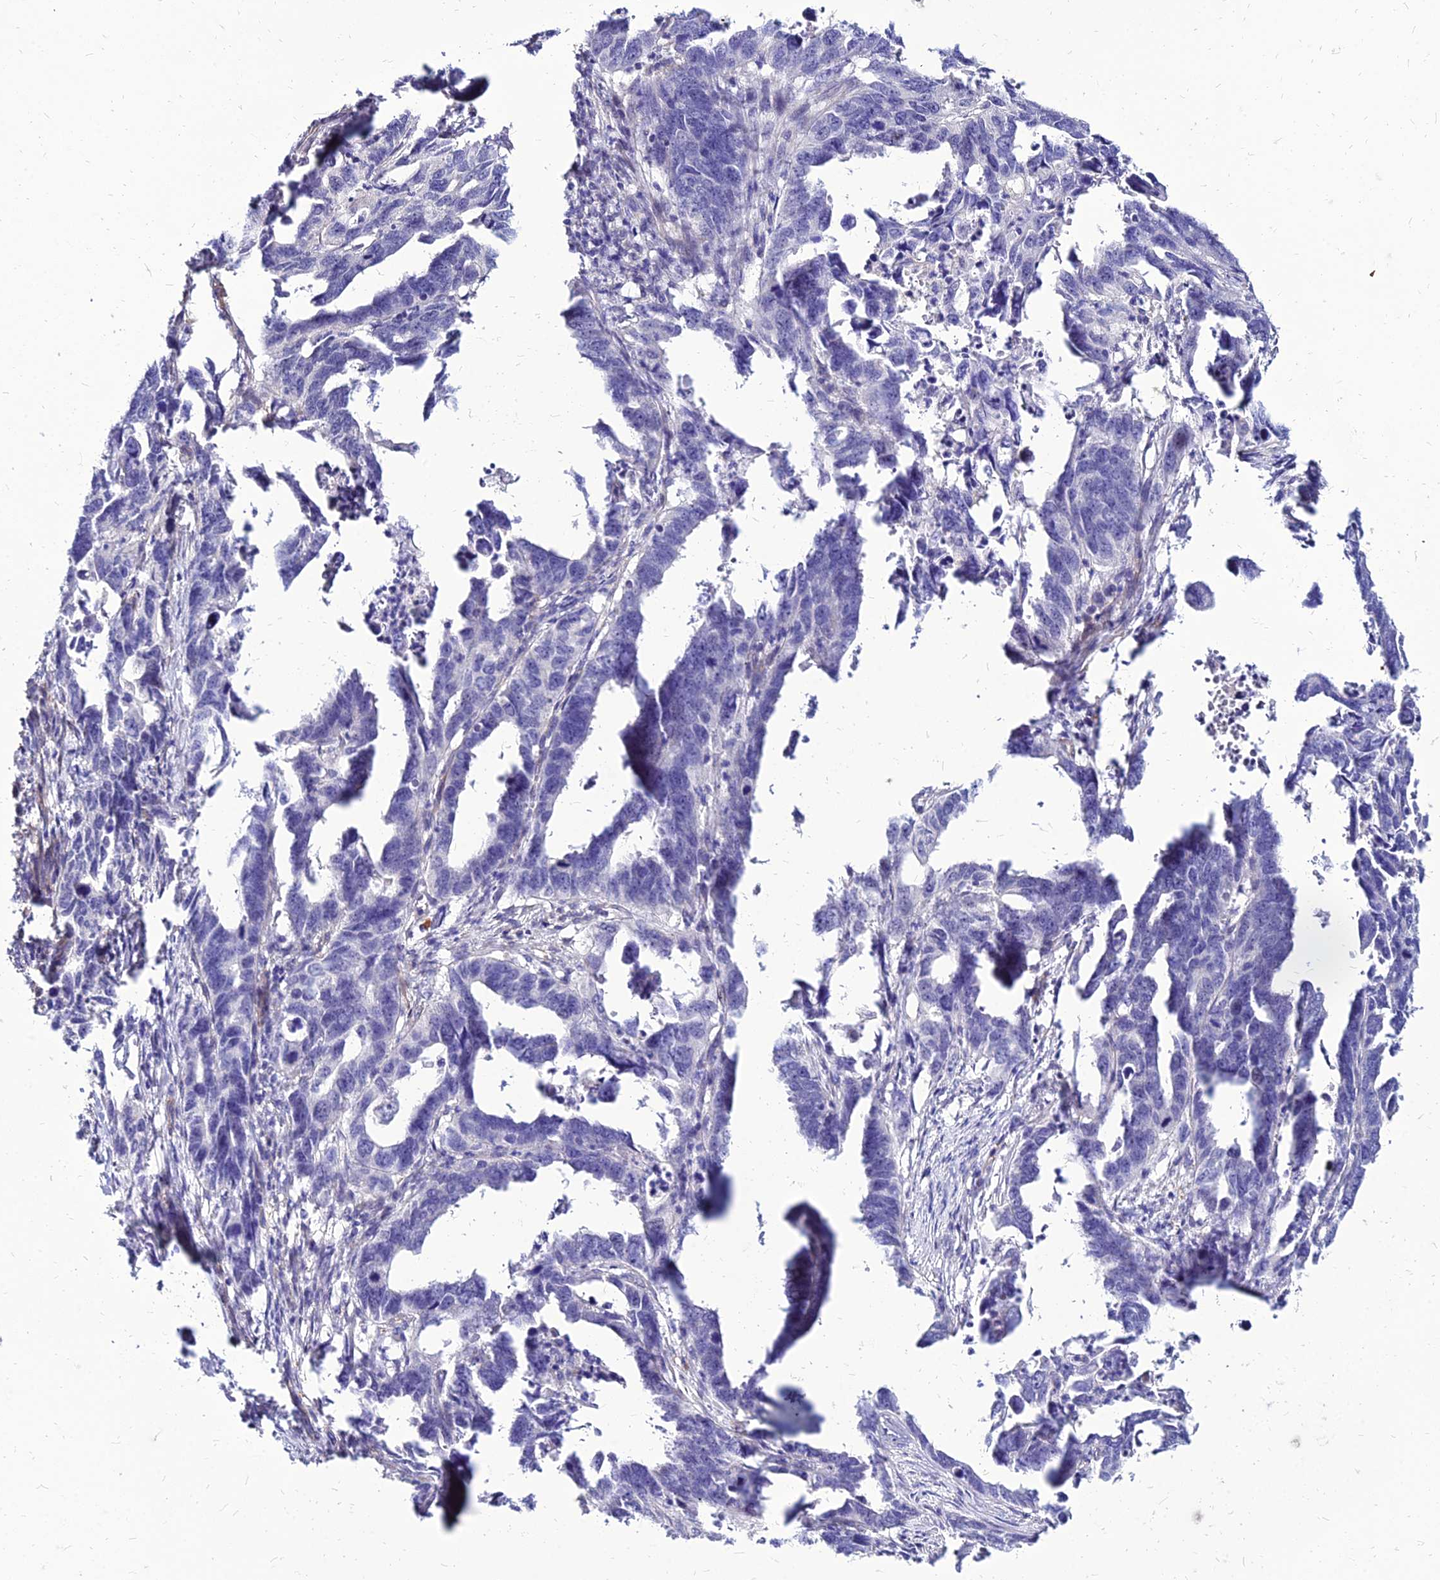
{"staining": {"intensity": "negative", "quantity": "none", "location": "none"}, "tissue": "endometrial cancer", "cell_type": "Tumor cells", "image_type": "cancer", "snomed": [{"axis": "morphology", "description": "Adenocarcinoma, NOS"}, {"axis": "topography", "description": "Endometrium"}], "caption": "This image is of endometrial cancer stained with immunohistochemistry (IHC) to label a protein in brown with the nuclei are counter-stained blue. There is no staining in tumor cells. (DAB (3,3'-diaminobenzidine) immunohistochemistry visualized using brightfield microscopy, high magnification).", "gene": "YEATS2", "patient": {"sex": "female", "age": 65}}